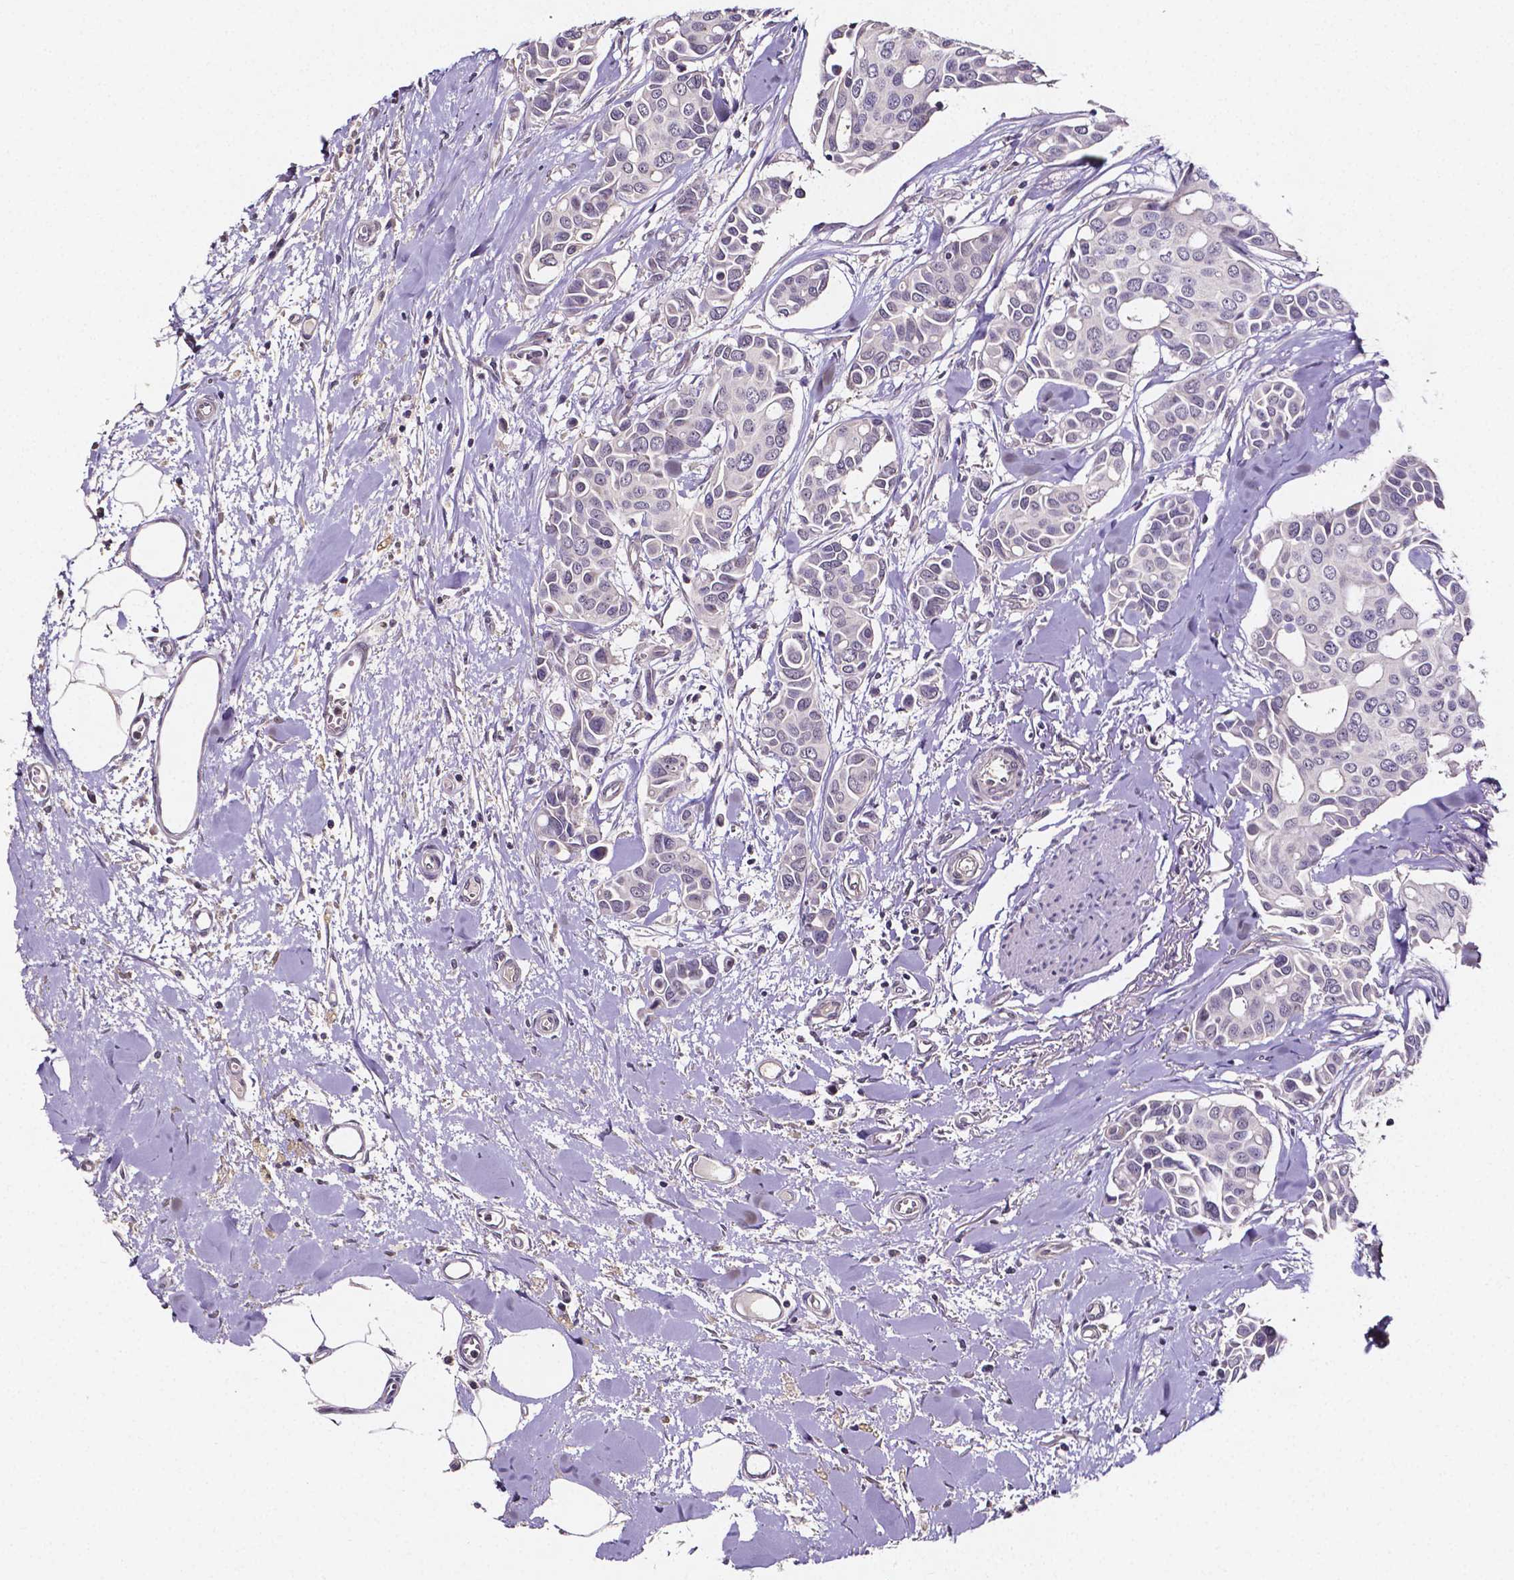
{"staining": {"intensity": "negative", "quantity": "none", "location": "none"}, "tissue": "breast cancer", "cell_type": "Tumor cells", "image_type": "cancer", "snomed": [{"axis": "morphology", "description": "Duct carcinoma"}, {"axis": "topography", "description": "Breast"}], "caption": "This image is of breast cancer (infiltrating ductal carcinoma) stained with immunohistochemistry to label a protein in brown with the nuclei are counter-stained blue. There is no staining in tumor cells.", "gene": "NRGN", "patient": {"sex": "female", "age": 54}}